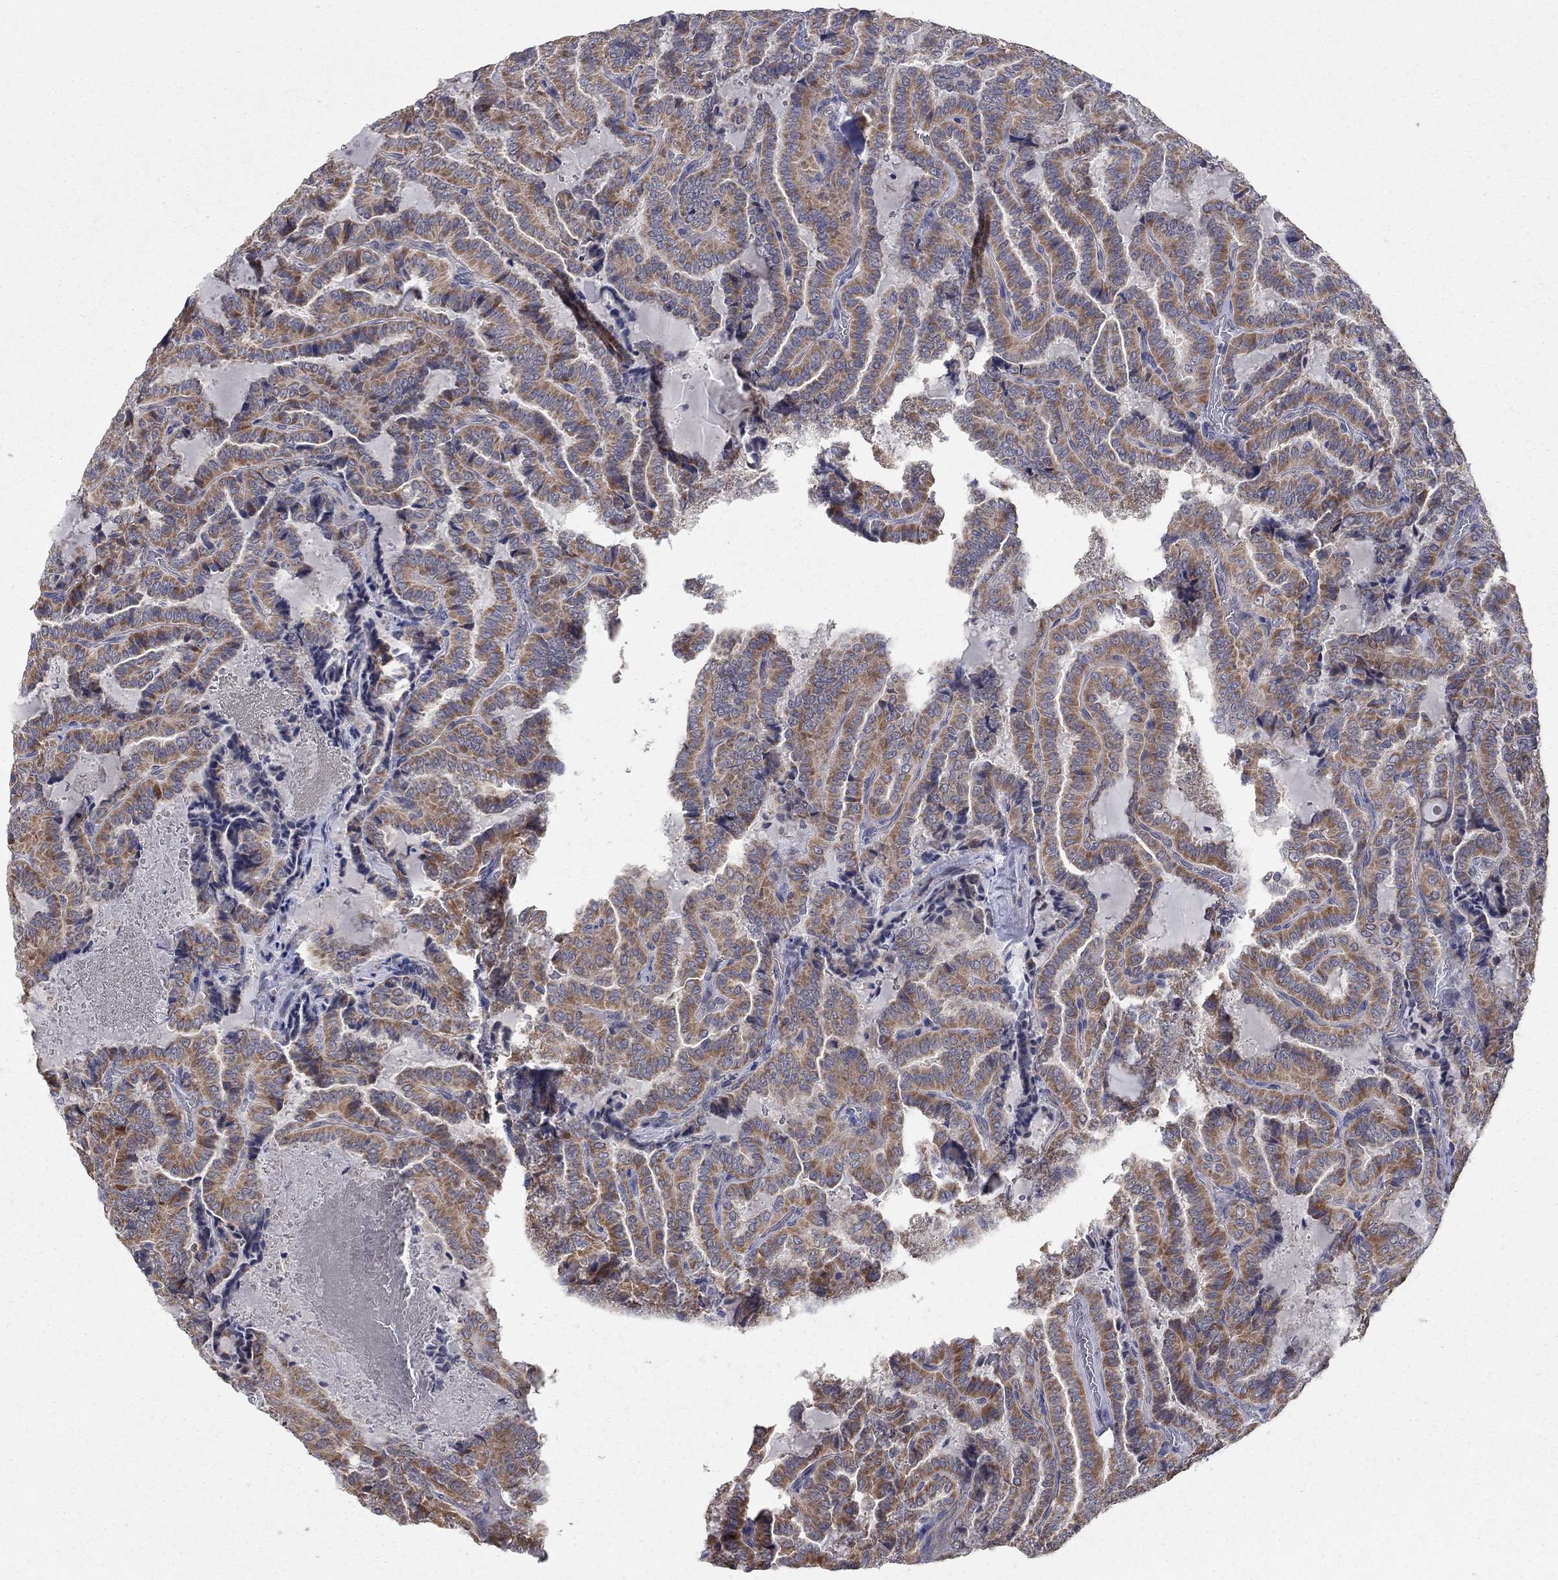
{"staining": {"intensity": "strong", "quantity": ">75%", "location": "cytoplasmic/membranous"}, "tissue": "thyroid cancer", "cell_type": "Tumor cells", "image_type": "cancer", "snomed": [{"axis": "morphology", "description": "Papillary adenocarcinoma, NOS"}, {"axis": "topography", "description": "Thyroid gland"}], "caption": "The immunohistochemical stain labels strong cytoplasmic/membranous positivity in tumor cells of thyroid papillary adenocarcinoma tissue. The staining was performed using DAB, with brown indicating positive protein expression. Nuclei are stained blue with hematoxylin.", "gene": "WASF3", "patient": {"sex": "female", "age": 39}}